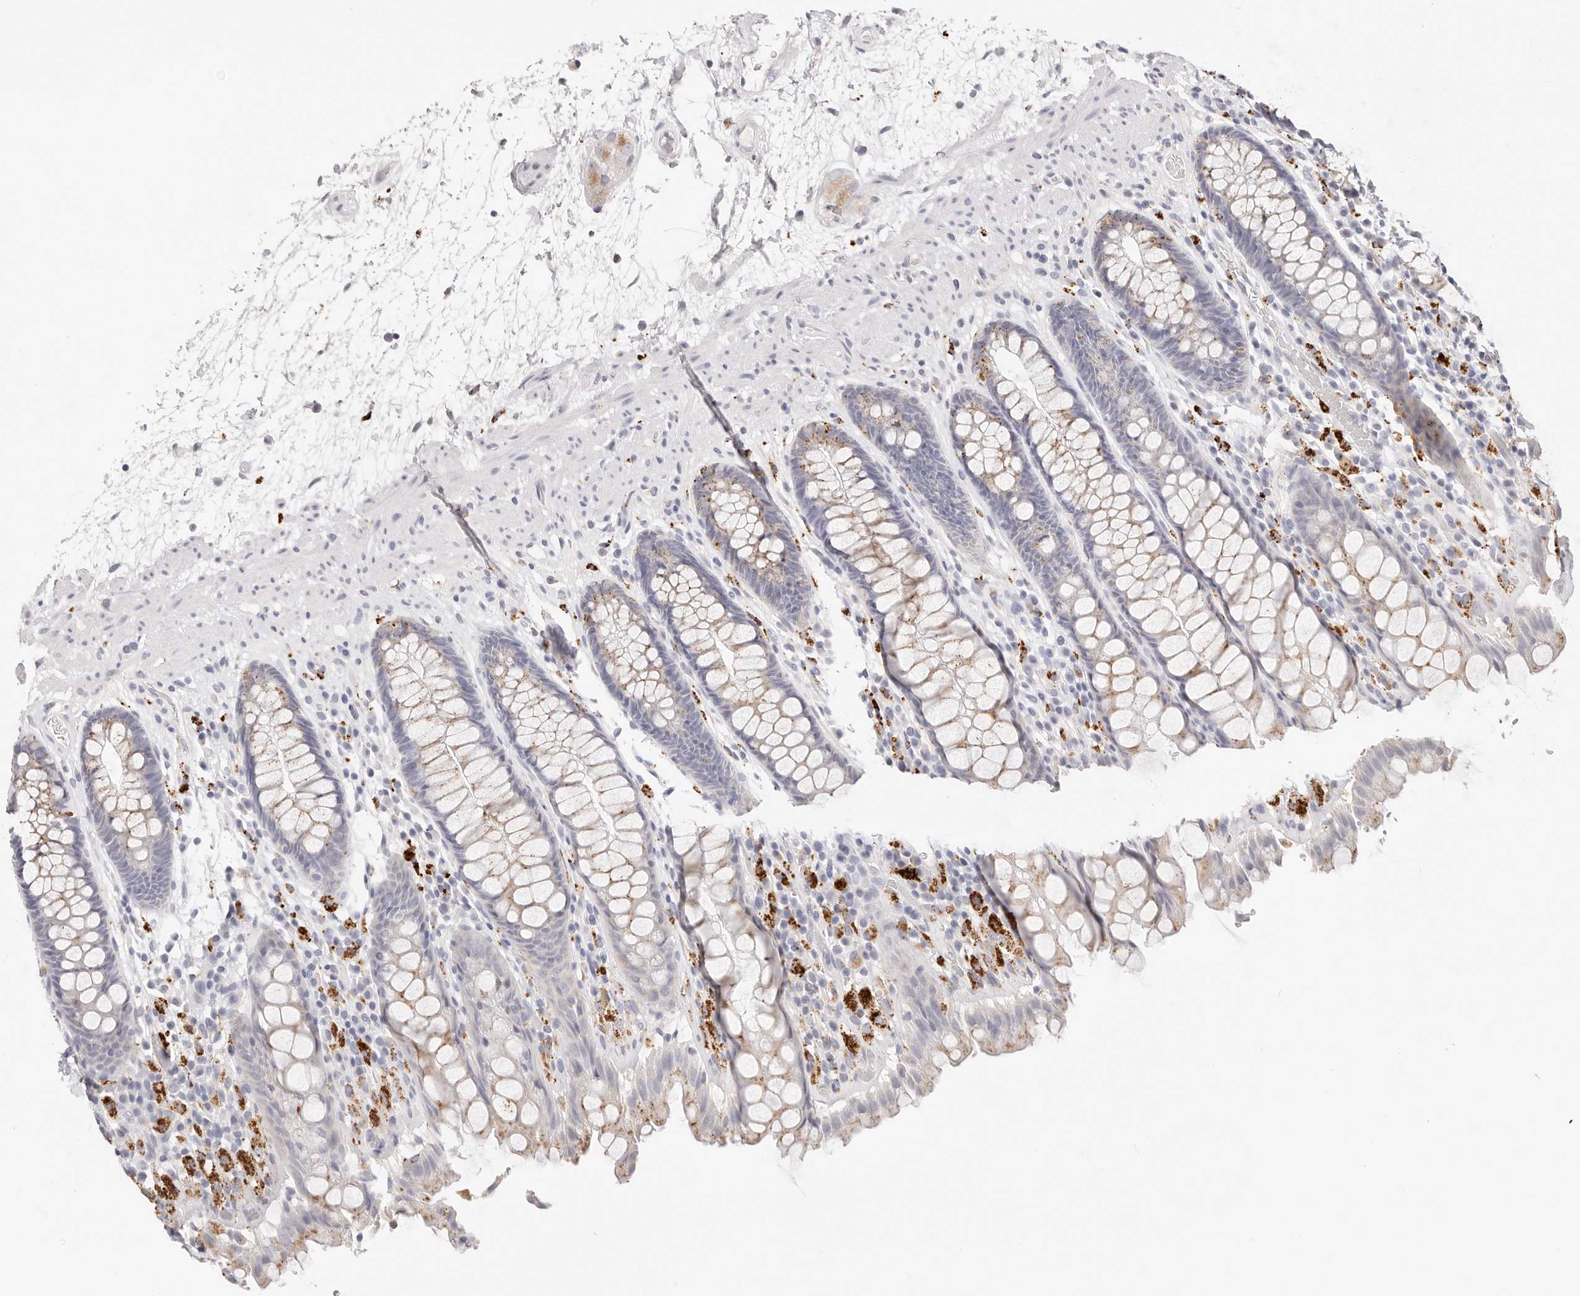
{"staining": {"intensity": "moderate", "quantity": "25%-75%", "location": "cytoplasmic/membranous"}, "tissue": "rectum", "cell_type": "Glandular cells", "image_type": "normal", "snomed": [{"axis": "morphology", "description": "Normal tissue, NOS"}, {"axis": "topography", "description": "Rectum"}], "caption": "Immunohistochemistry (IHC) micrograph of unremarkable rectum stained for a protein (brown), which displays medium levels of moderate cytoplasmic/membranous staining in approximately 25%-75% of glandular cells.", "gene": "STKLD1", "patient": {"sex": "male", "age": 64}}